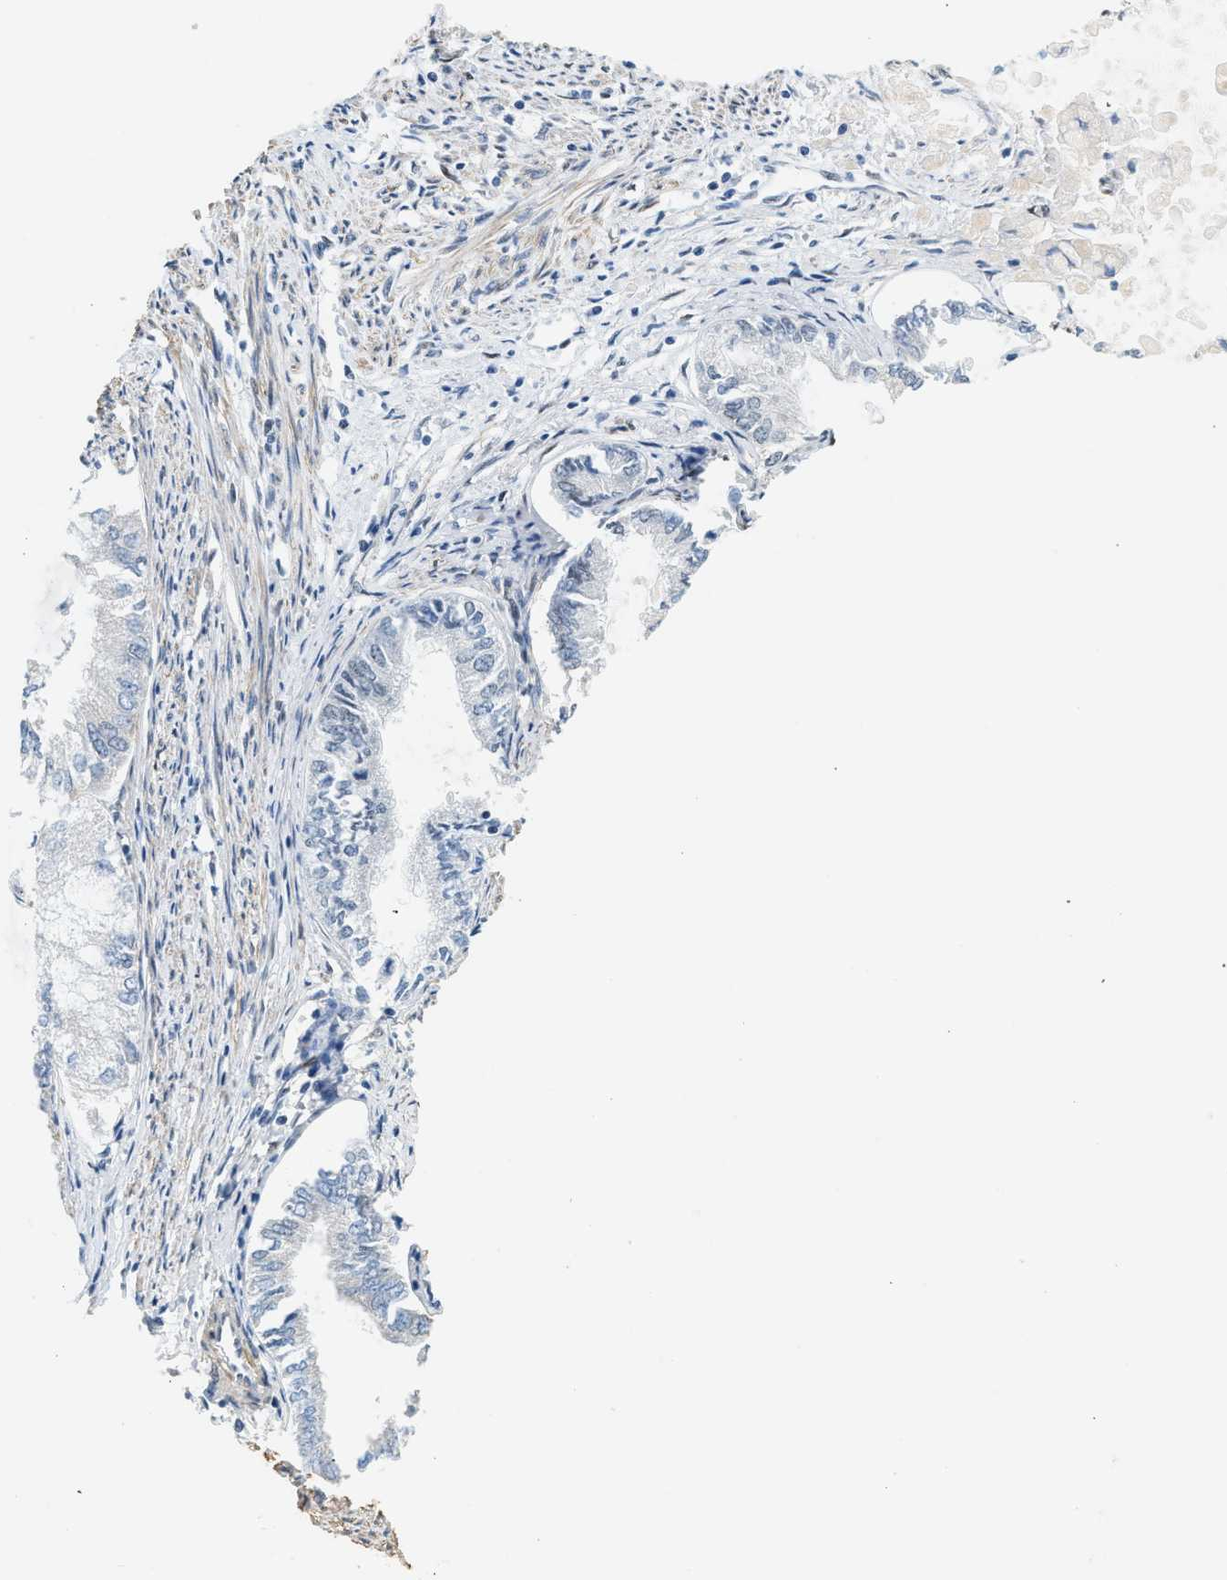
{"staining": {"intensity": "negative", "quantity": "none", "location": "none"}, "tissue": "endometrial cancer", "cell_type": "Tumor cells", "image_type": "cancer", "snomed": [{"axis": "morphology", "description": "Adenocarcinoma, NOS"}, {"axis": "topography", "description": "Endometrium"}], "caption": "Adenocarcinoma (endometrial) stained for a protein using IHC exhibits no staining tumor cells.", "gene": "ZBTB20", "patient": {"sex": "female", "age": 86}}